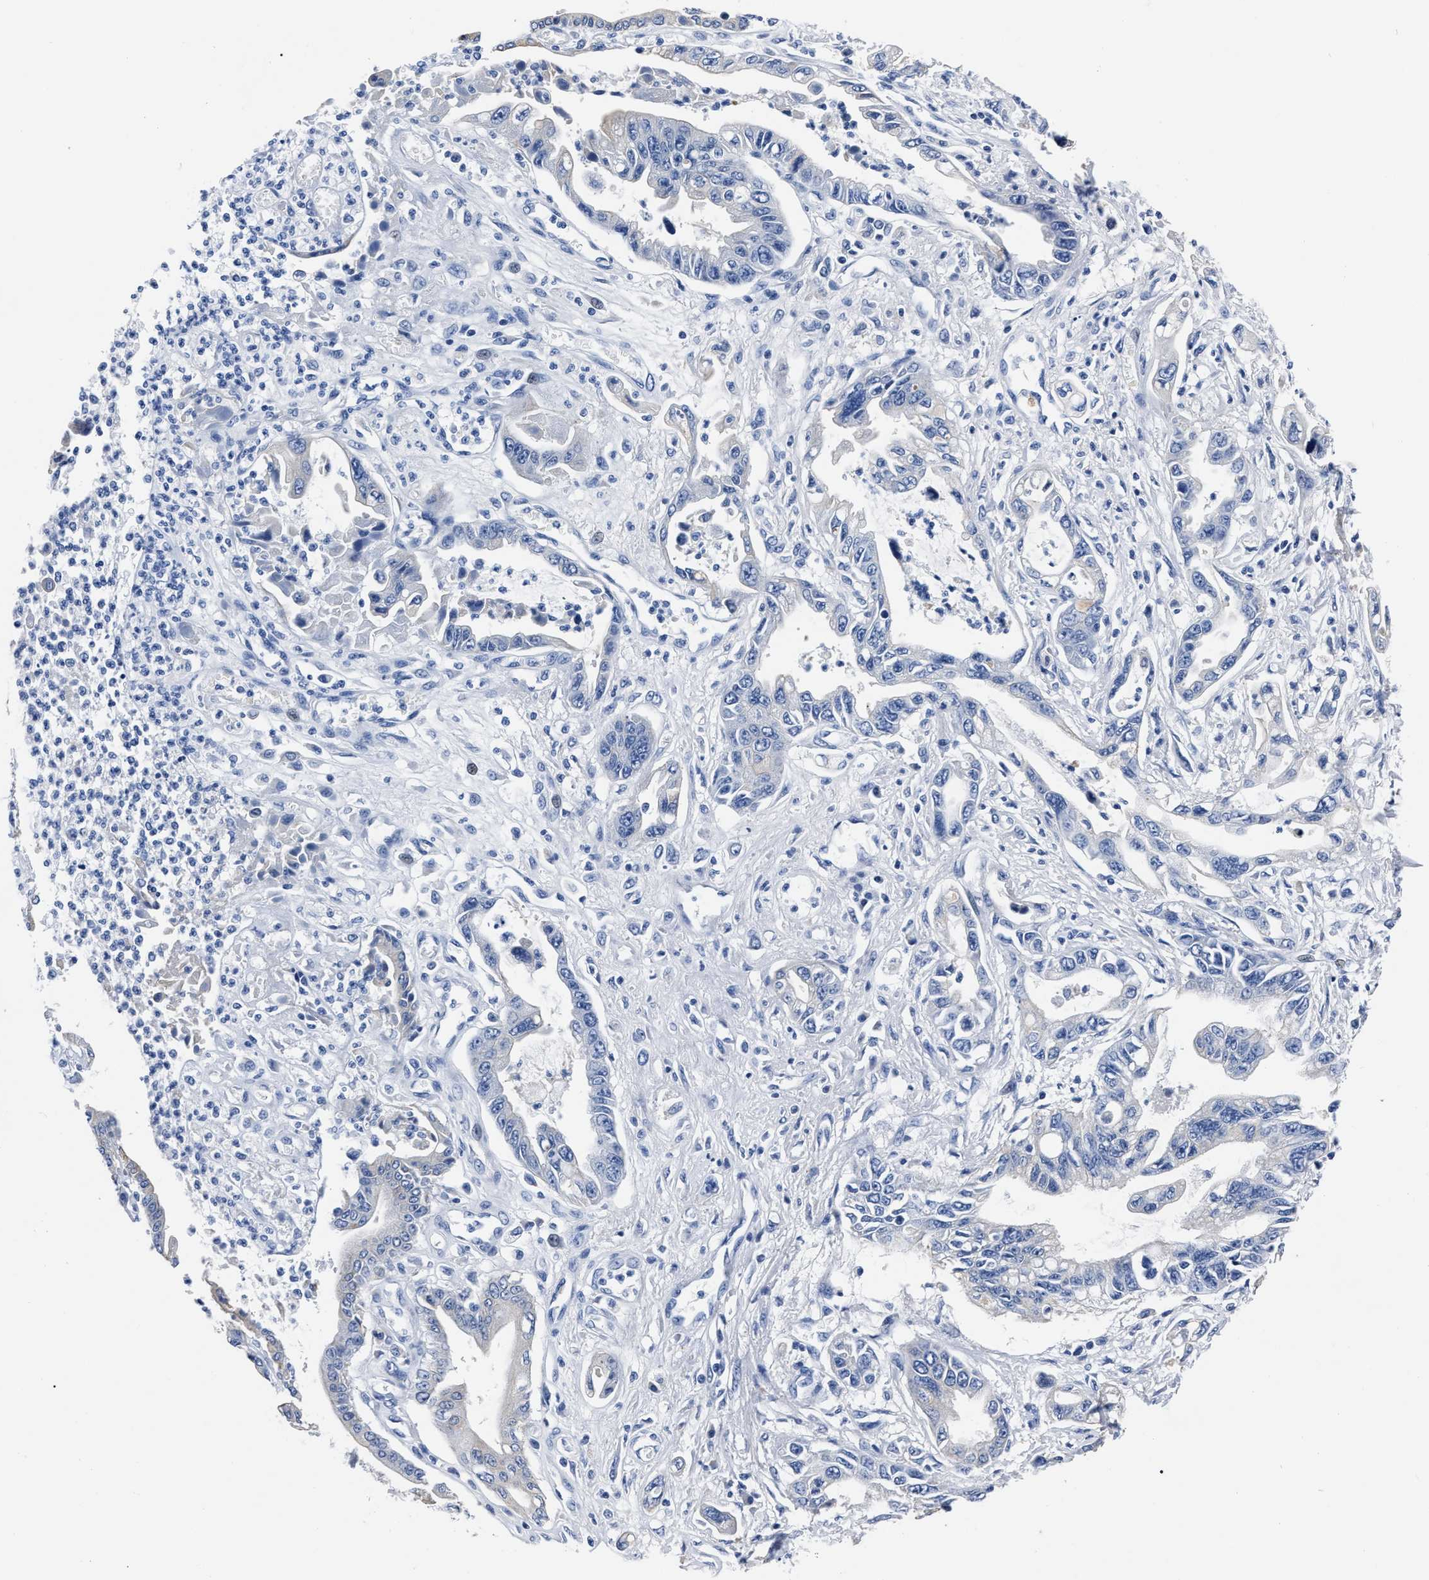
{"staining": {"intensity": "negative", "quantity": "none", "location": "none"}, "tissue": "pancreatic cancer", "cell_type": "Tumor cells", "image_type": "cancer", "snomed": [{"axis": "morphology", "description": "Adenocarcinoma, NOS"}, {"axis": "topography", "description": "Pancreas"}], "caption": "Immunohistochemistry micrograph of neoplastic tissue: pancreatic cancer (adenocarcinoma) stained with DAB shows no significant protein positivity in tumor cells.", "gene": "MOV10L1", "patient": {"sex": "male", "age": 56}}